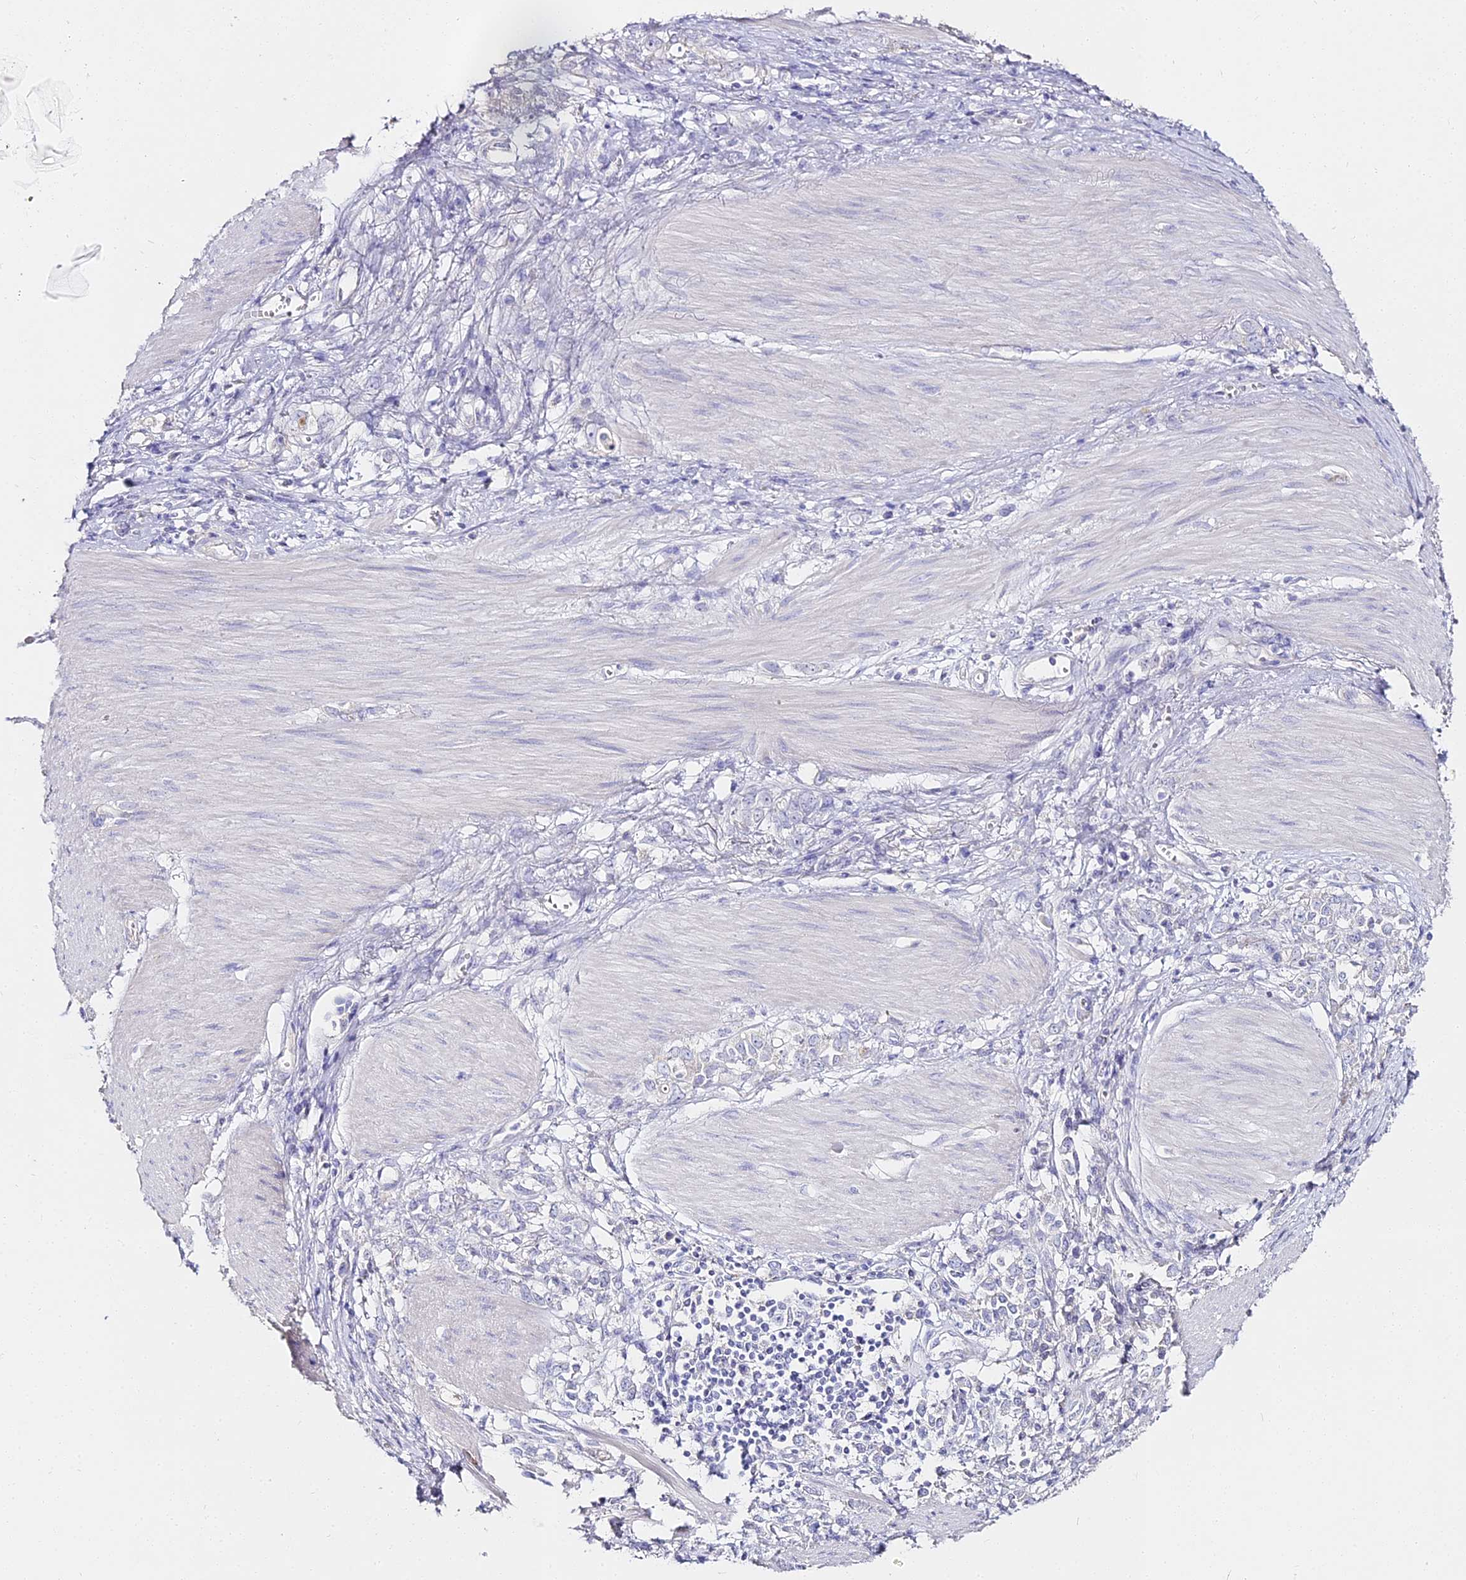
{"staining": {"intensity": "negative", "quantity": "none", "location": "none"}, "tissue": "stomach cancer", "cell_type": "Tumor cells", "image_type": "cancer", "snomed": [{"axis": "morphology", "description": "Adenocarcinoma, NOS"}, {"axis": "topography", "description": "Stomach"}], "caption": "This is an immunohistochemistry (IHC) histopathology image of stomach cancer. There is no staining in tumor cells.", "gene": "ALPG", "patient": {"sex": "female", "age": 76}}